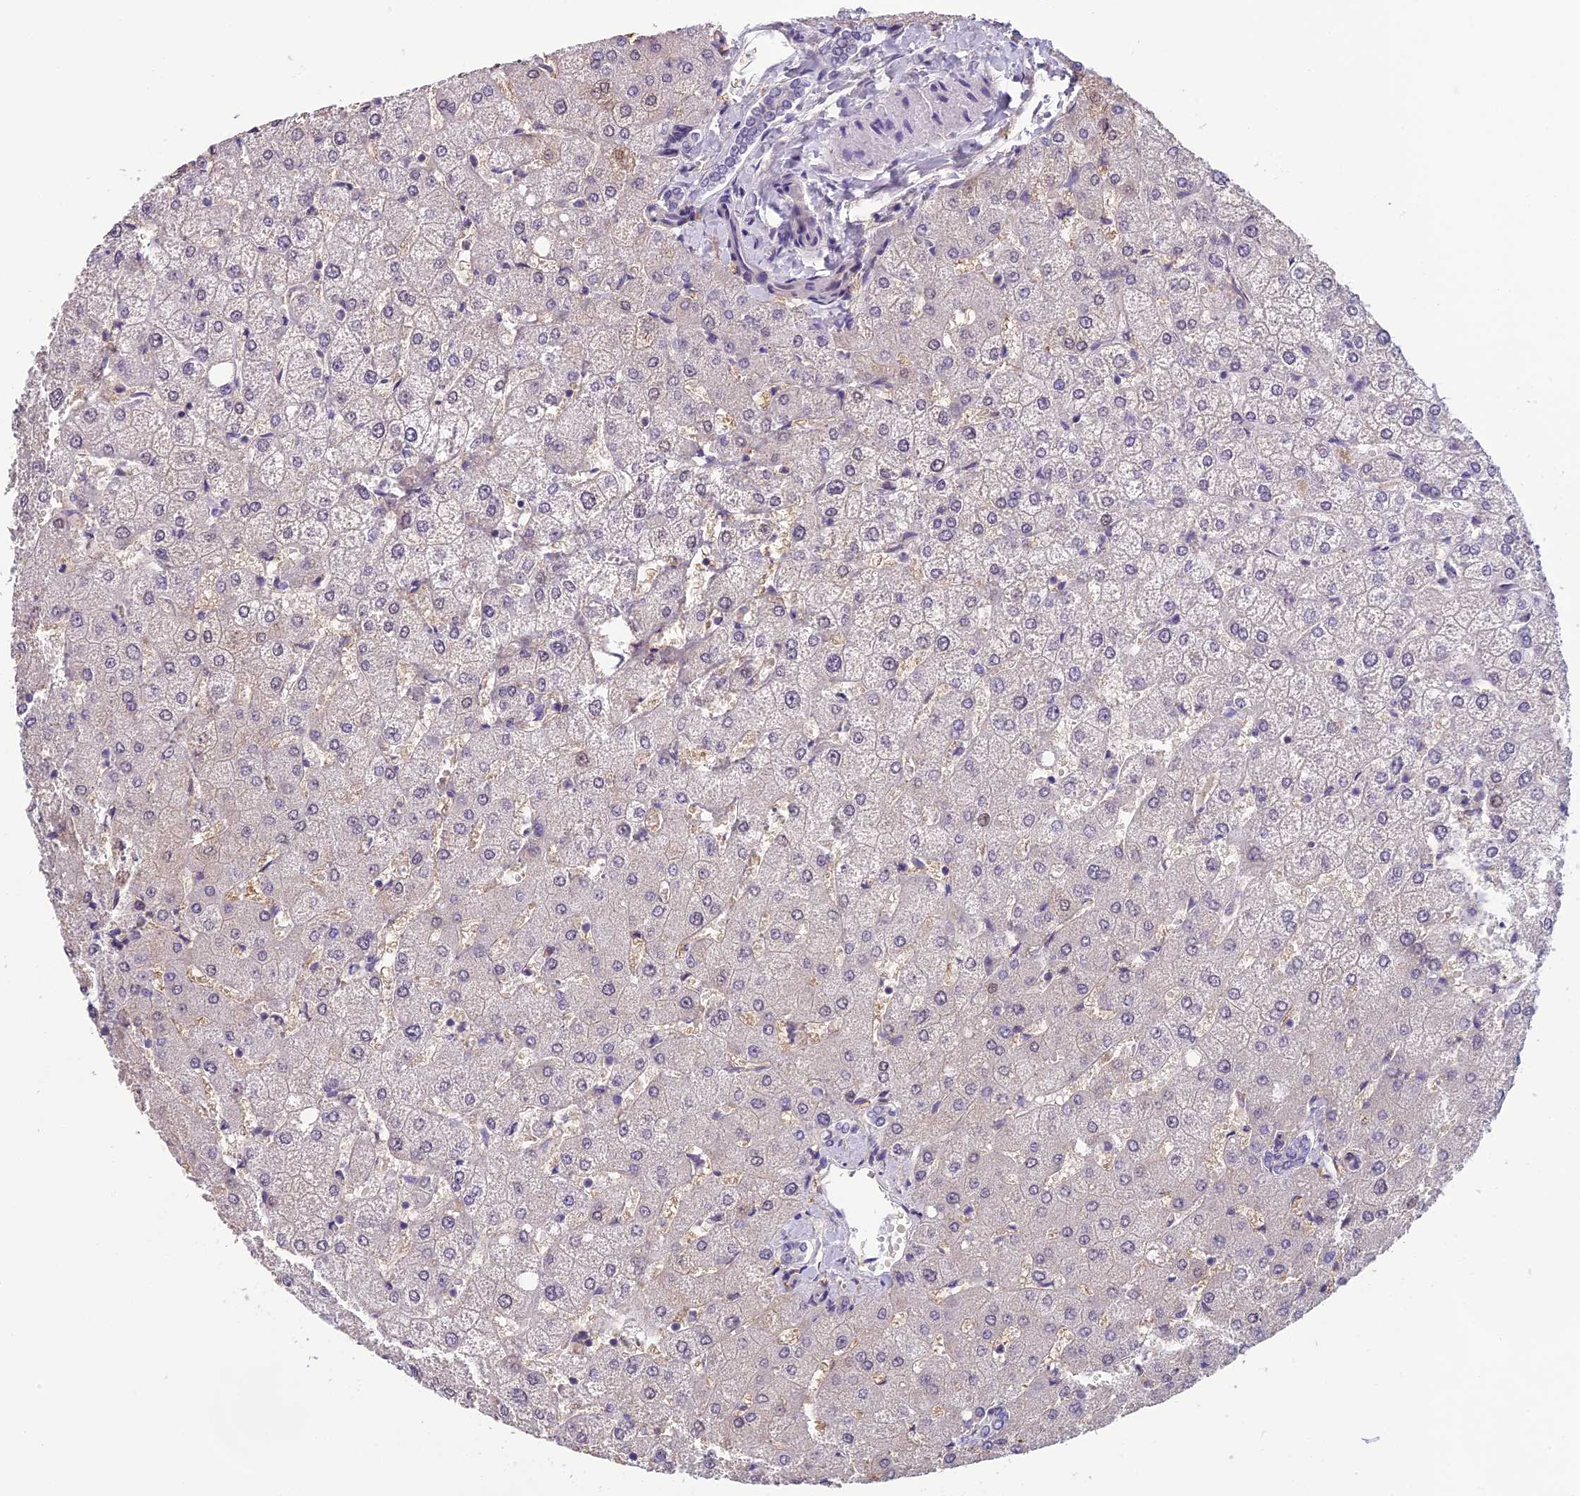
{"staining": {"intensity": "negative", "quantity": "none", "location": "none"}, "tissue": "liver", "cell_type": "Cholangiocytes", "image_type": "normal", "snomed": [{"axis": "morphology", "description": "Normal tissue, NOS"}, {"axis": "topography", "description": "Liver"}], "caption": "The photomicrograph reveals no staining of cholangiocytes in benign liver. The staining was performed using DAB to visualize the protein expression in brown, while the nuclei were stained in blue with hematoxylin (Magnification: 20x).", "gene": "ARHGEF37", "patient": {"sex": "female", "age": 54}}